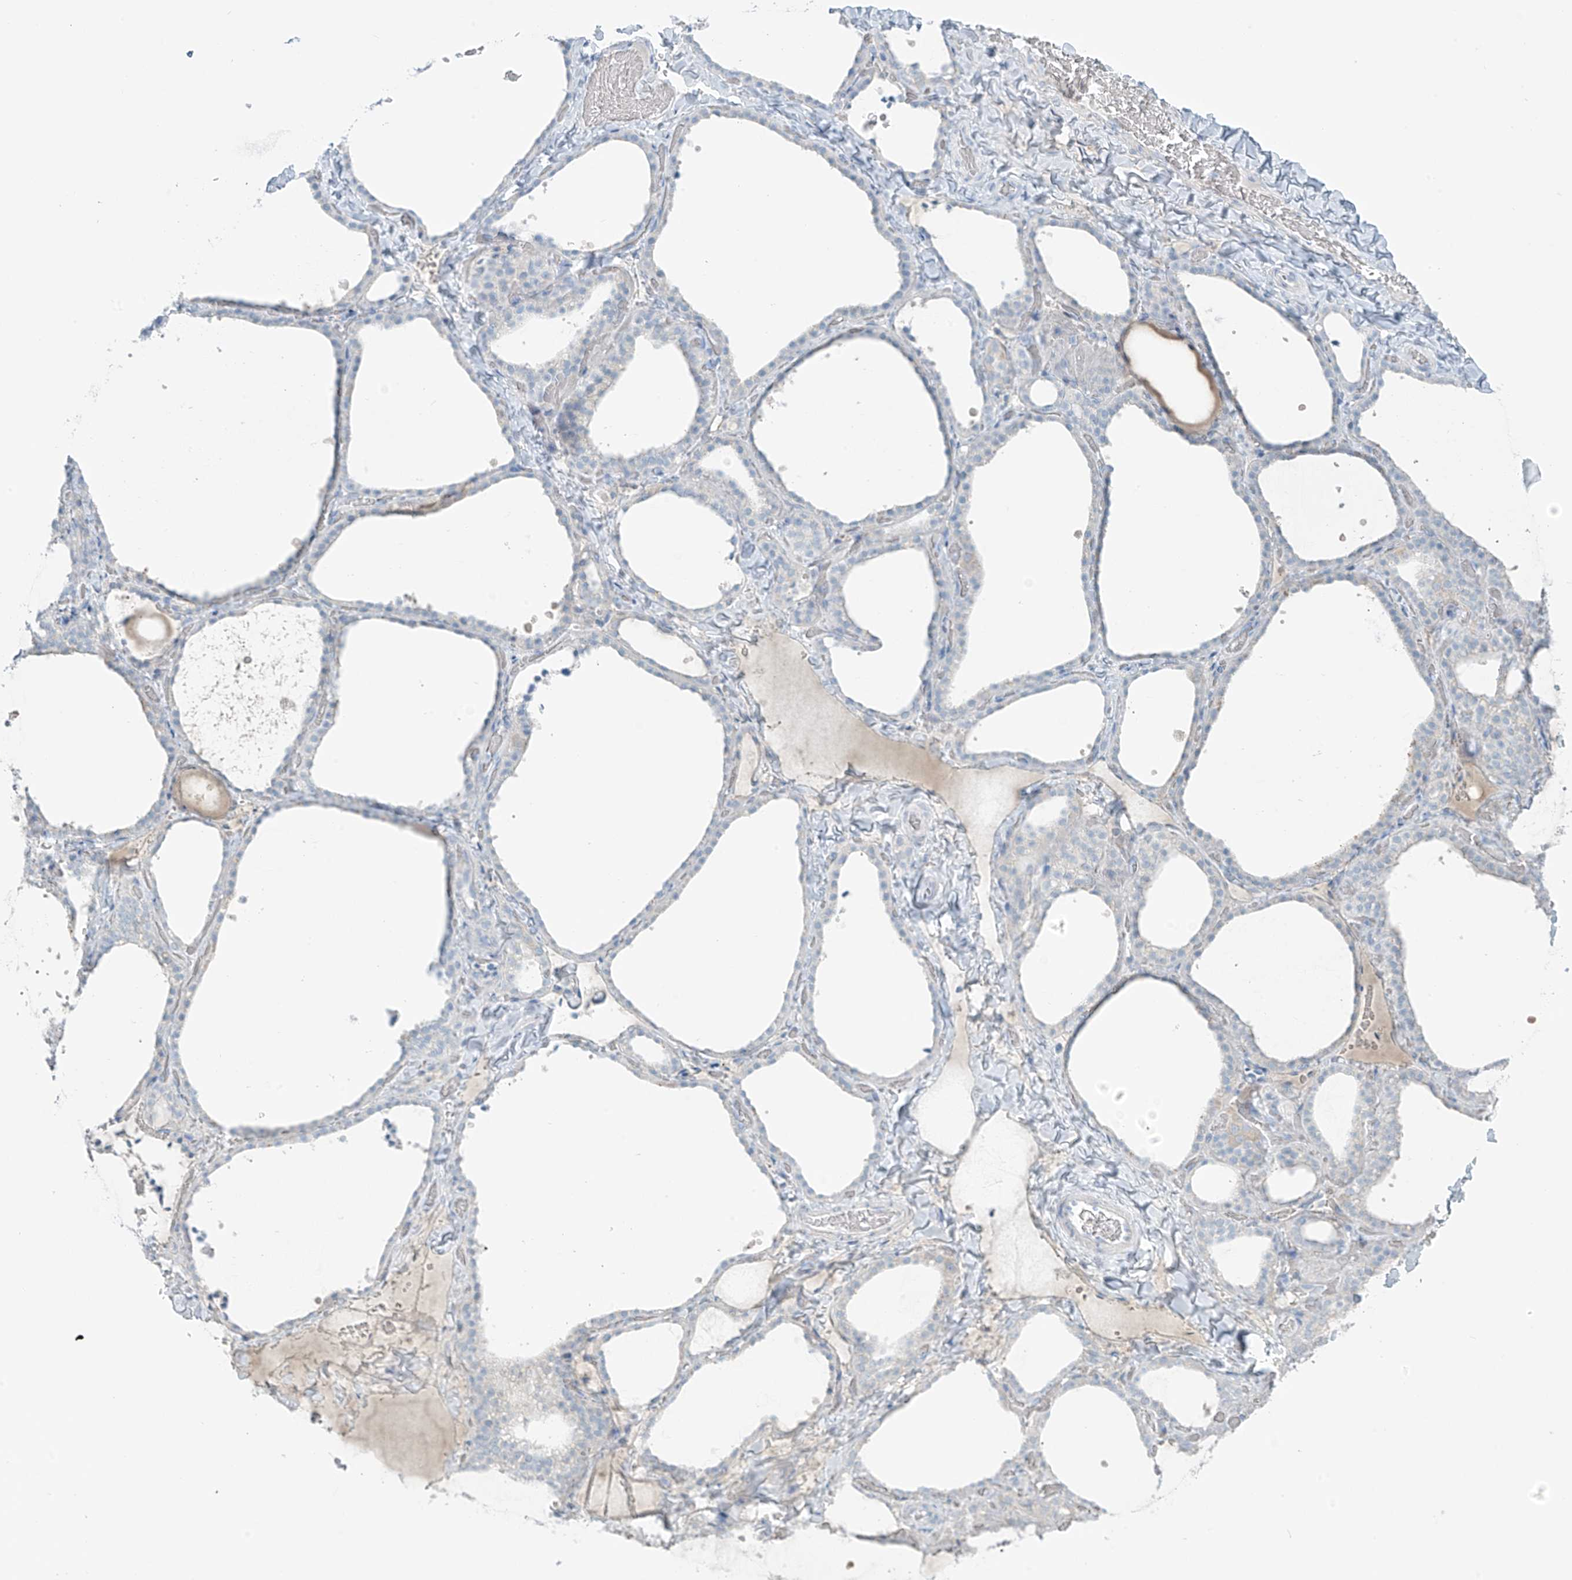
{"staining": {"intensity": "negative", "quantity": "none", "location": "none"}, "tissue": "thyroid gland", "cell_type": "Glandular cells", "image_type": "normal", "snomed": [{"axis": "morphology", "description": "Normal tissue, NOS"}, {"axis": "topography", "description": "Thyroid gland"}], "caption": "High power microscopy micrograph of an immunohistochemistry image of unremarkable thyroid gland, revealing no significant expression in glandular cells.", "gene": "SLC25A43", "patient": {"sex": "female", "age": 22}}